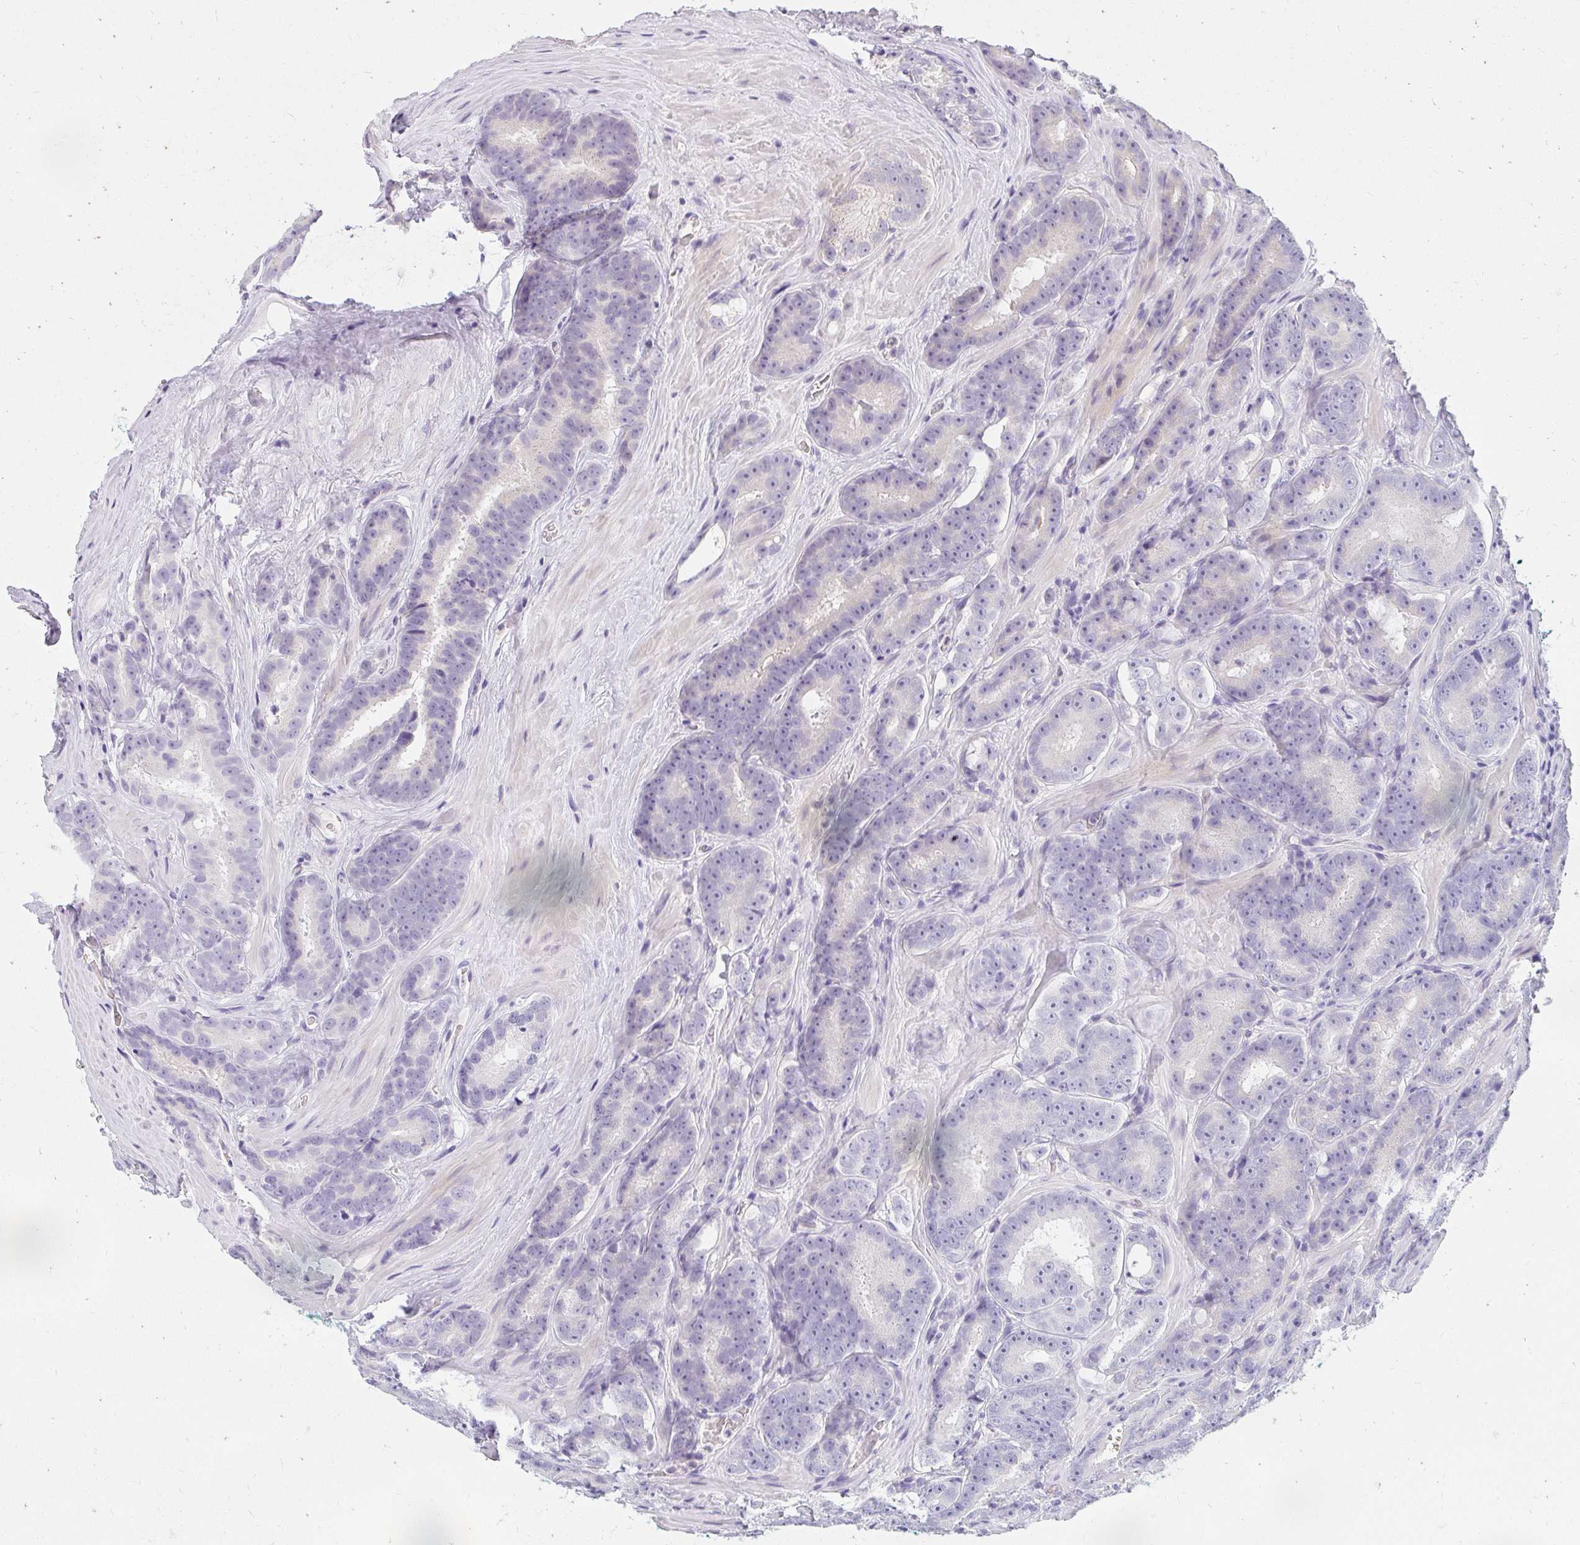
{"staining": {"intensity": "negative", "quantity": "none", "location": "none"}, "tissue": "prostate cancer", "cell_type": "Tumor cells", "image_type": "cancer", "snomed": [{"axis": "morphology", "description": "Adenocarcinoma, Low grade"}, {"axis": "topography", "description": "Prostate"}], "caption": "Prostate cancer (low-grade adenocarcinoma) stained for a protein using immunohistochemistry exhibits no expression tumor cells.", "gene": "PPP1R3G", "patient": {"sex": "male", "age": 62}}